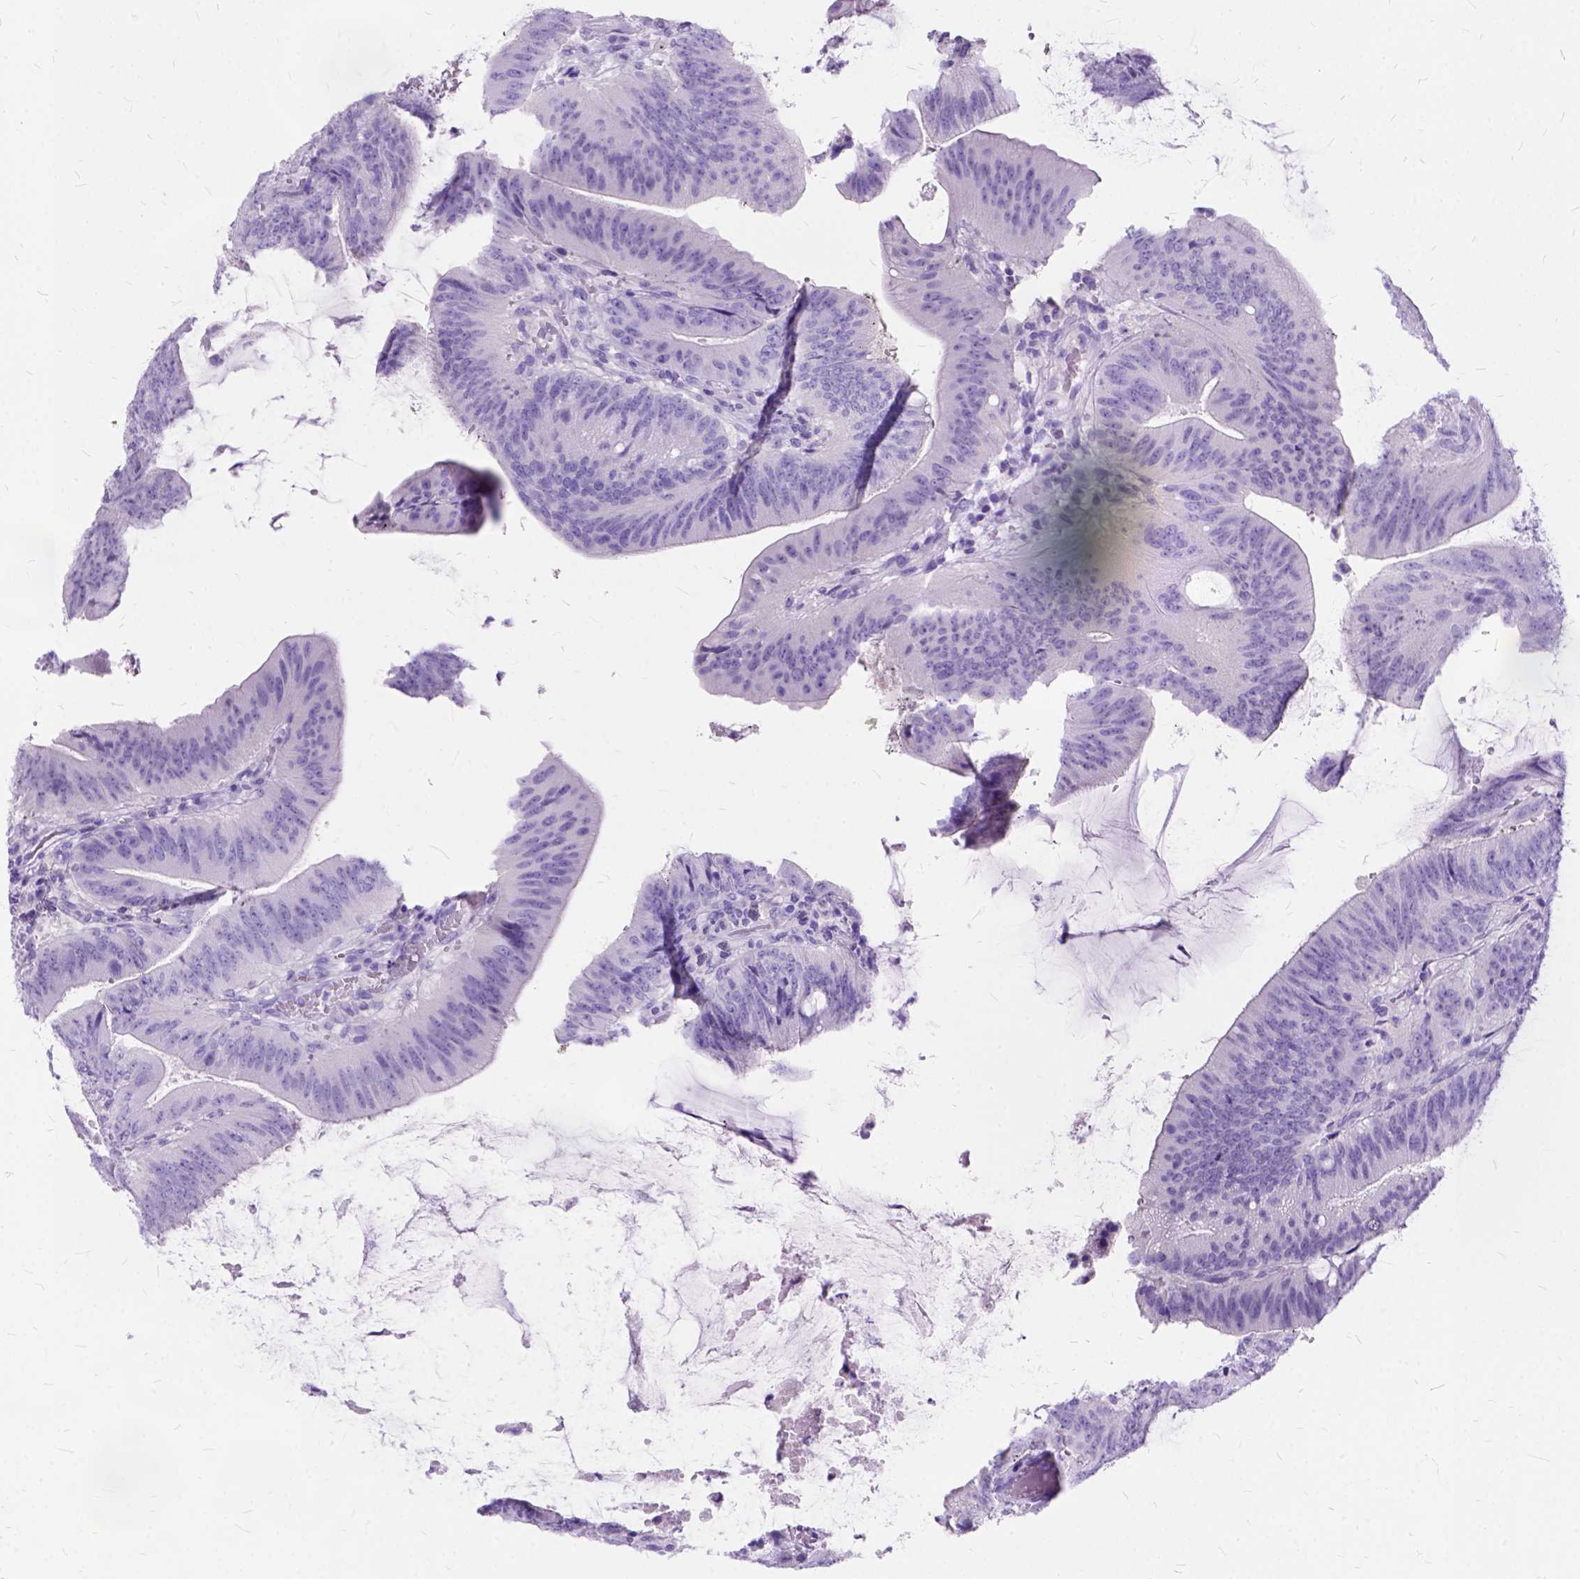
{"staining": {"intensity": "negative", "quantity": "none", "location": "none"}, "tissue": "colorectal cancer", "cell_type": "Tumor cells", "image_type": "cancer", "snomed": [{"axis": "morphology", "description": "Adenocarcinoma, NOS"}, {"axis": "topography", "description": "Colon"}], "caption": "The image displays no staining of tumor cells in colorectal adenocarcinoma. Nuclei are stained in blue.", "gene": "C1QTNF3", "patient": {"sex": "female", "age": 43}}